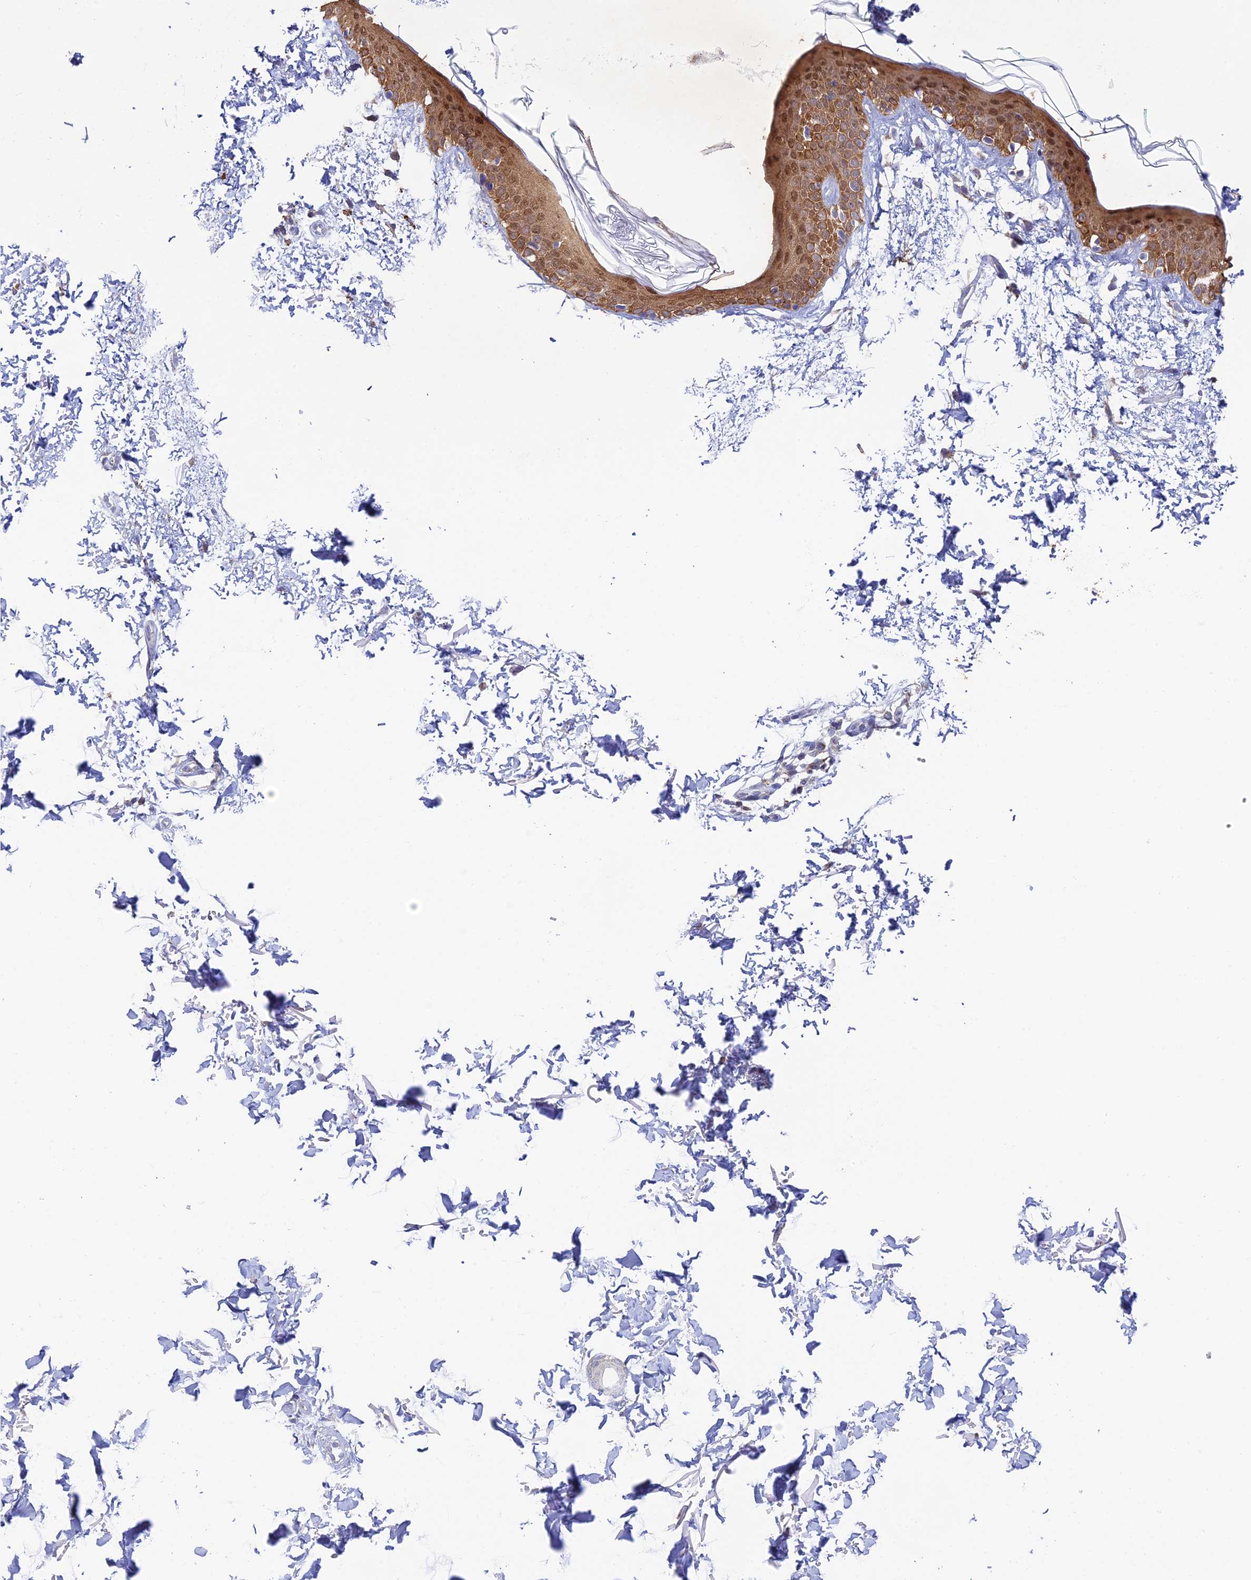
{"staining": {"intensity": "negative", "quantity": "none", "location": "none"}, "tissue": "skin", "cell_type": "Fibroblasts", "image_type": "normal", "snomed": [{"axis": "morphology", "description": "Normal tissue, NOS"}, {"axis": "topography", "description": "Skin"}], "caption": "This is a micrograph of immunohistochemistry (IHC) staining of normal skin, which shows no positivity in fibroblasts.", "gene": "REXO5", "patient": {"sex": "male", "age": 66}}